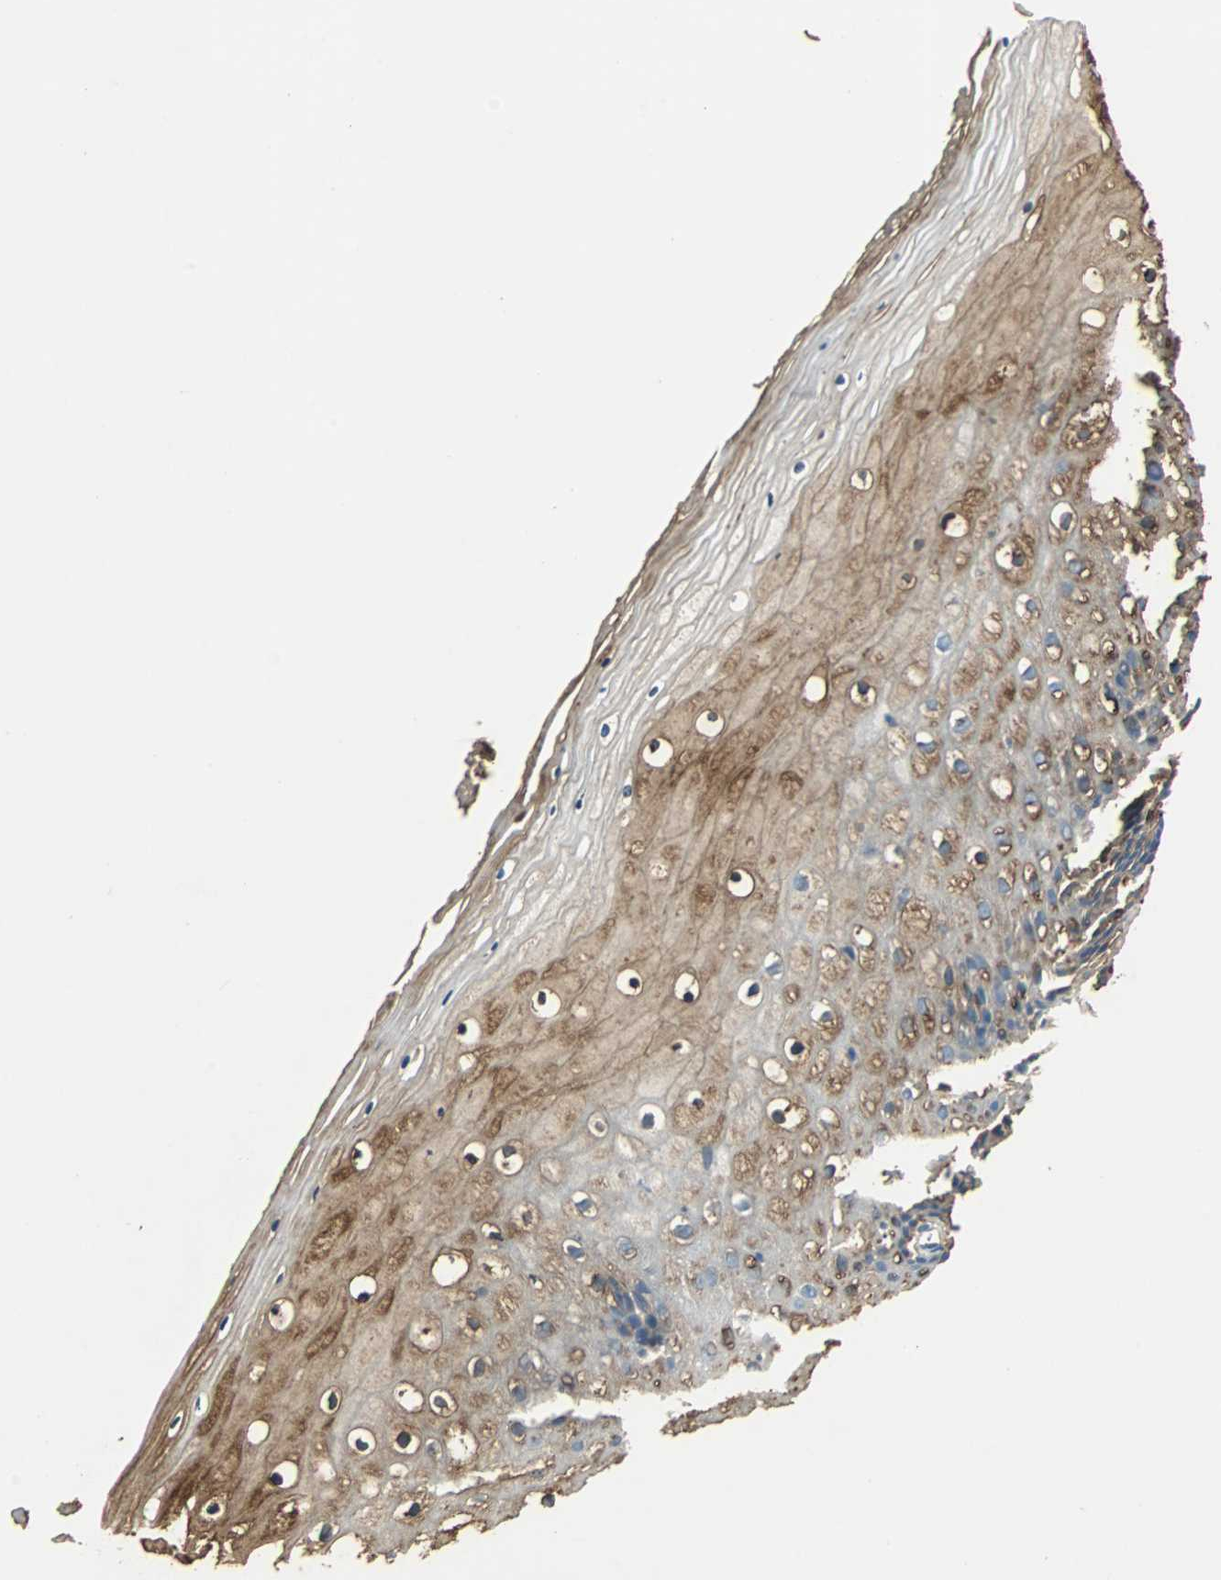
{"staining": {"intensity": "moderate", "quantity": "25%-75%", "location": "cytoplasmic/membranous"}, "tissue": "vagina", "cell_type": "Squamous epithelial cells", "image_type": "normal", "snomed": [{"axis": "morphology", "description": "Normal tissue, NOS"}, {"axis": "topography", "description": "Vagina"}], "caption": "Immunohistochemical staining of benign human vagina shows moderate cytoplasmic/membranous protein expression in approximately 25%-75% of squamous epithelial cells.", "gene": "IGHA1", "patient": {"sex": "female", "age": 46}}